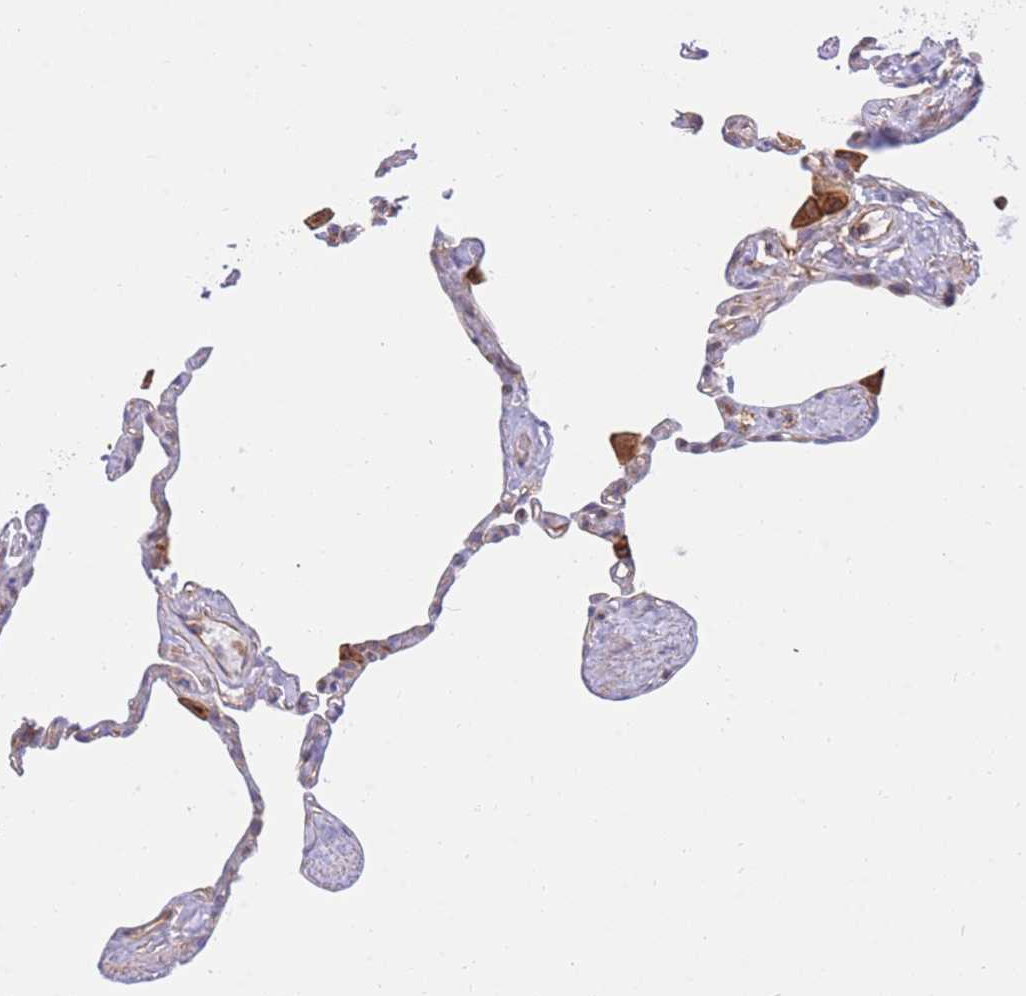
{"staining": {"intensity": "negative", "quantity": "none", "location": "none"}, "tissue": "lung", "cell_type": "Alveolar cells", "image_type": "normal", "snomed": [{"axis": "morphology", "description": "Normal tissue, NOS"}, {"axis": "topography", "description": "Lung"}], "caption": "The immunohistochemistry image has no significant expression in alveolar cells of lung. Brightfield microscopy of IHC stained with DAB (brown) and hematoxylin (blue), captured at high magnification.", "gene": "REM1", "patient": {"sex": "male", "age": 65}}